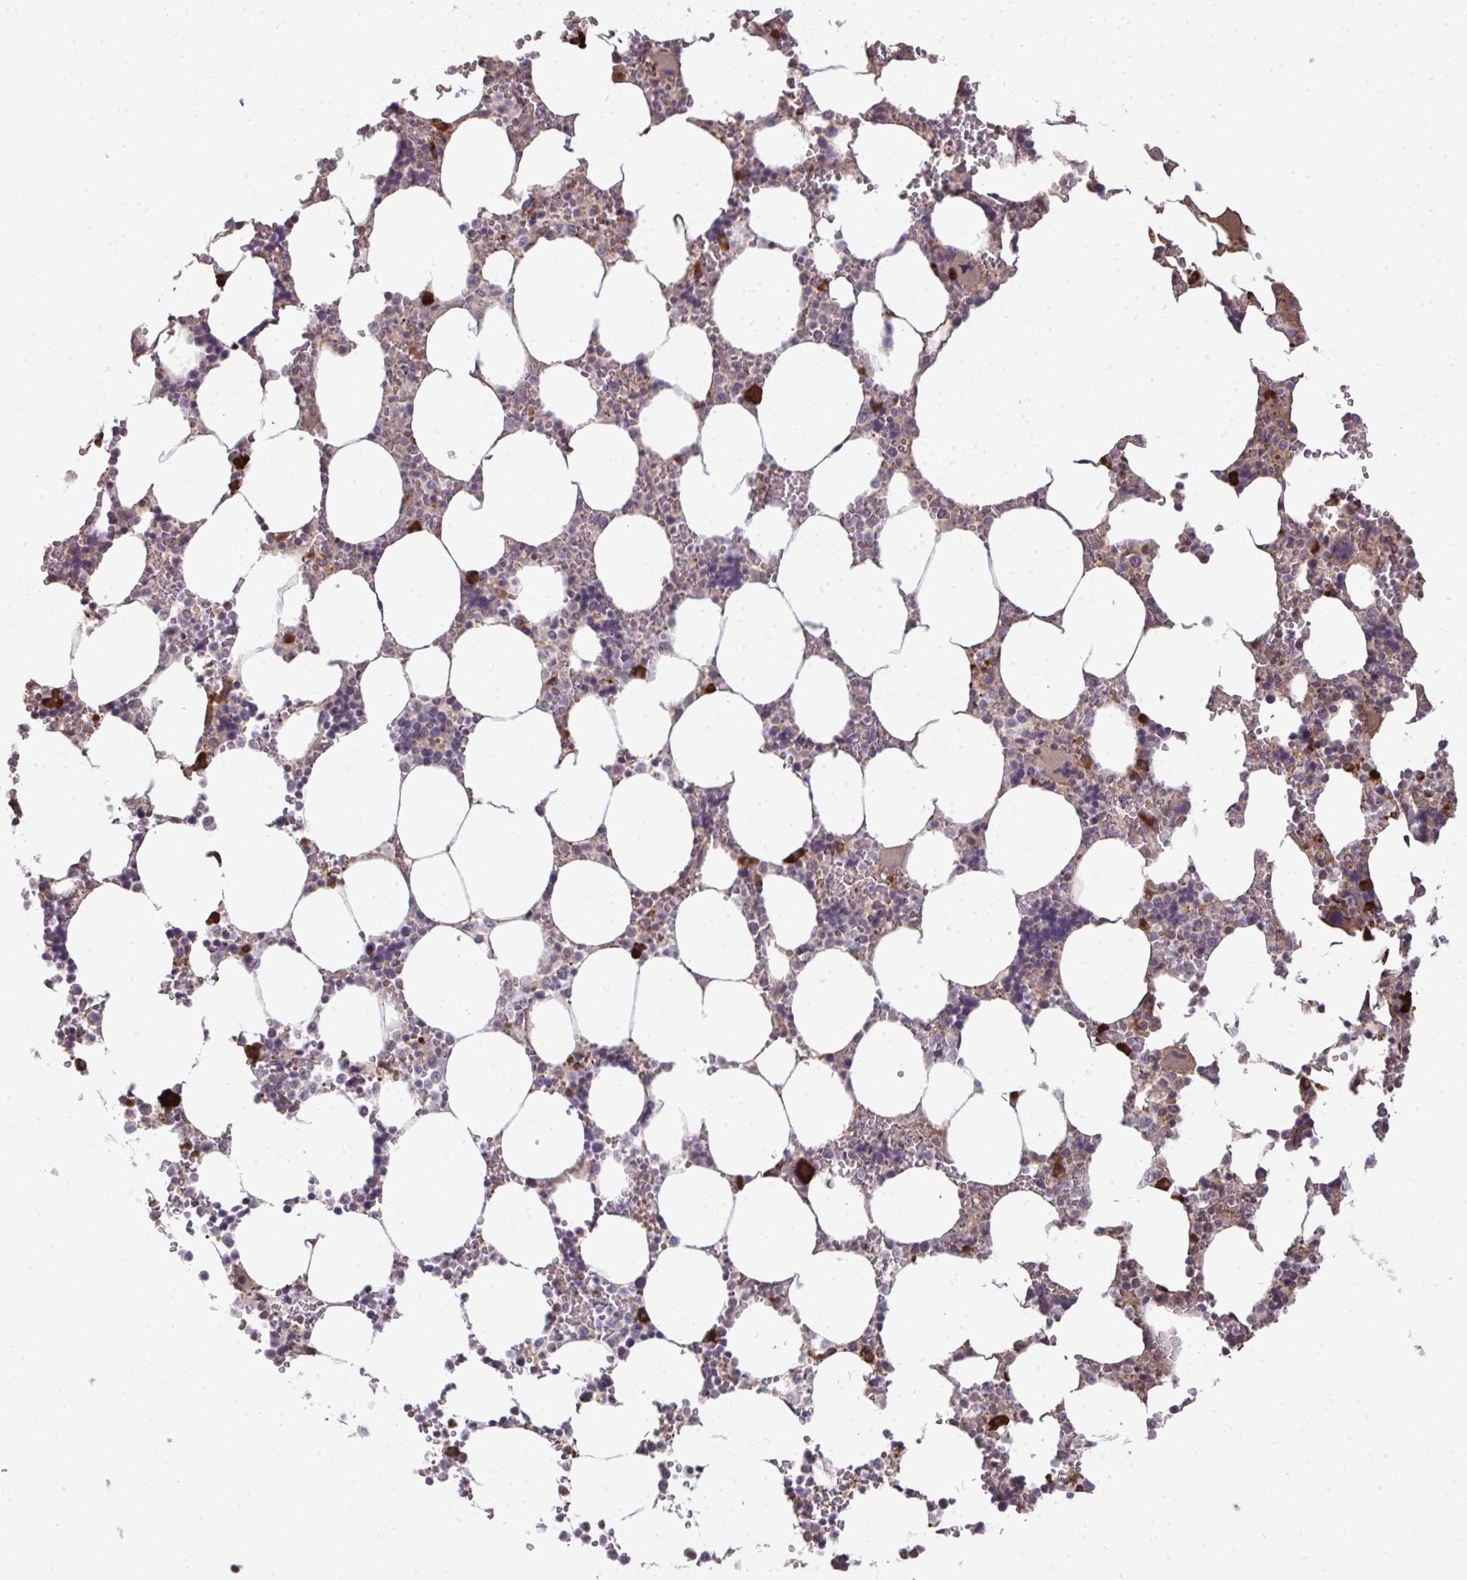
{"staining": {"intensity": "strong", "quantity": "<25%", "location": "cytoplasmic/membranous"}, "tissue": "bone marrow", "cell_type": "Hematopoietic cells", "image_type": "normal", "snomed": [{"axis": "morphology", "description": "Normal tissue, NOS"}, {"axis": "topography", "description": "Bone marrow"}], "caption": "Normal bone marrow displays strong cytoplasmic/membranous expression in about <25% of hematopoietic cells.", "gene": "ZSCAN9", "patient": {"sex": "male", "age": 64}}